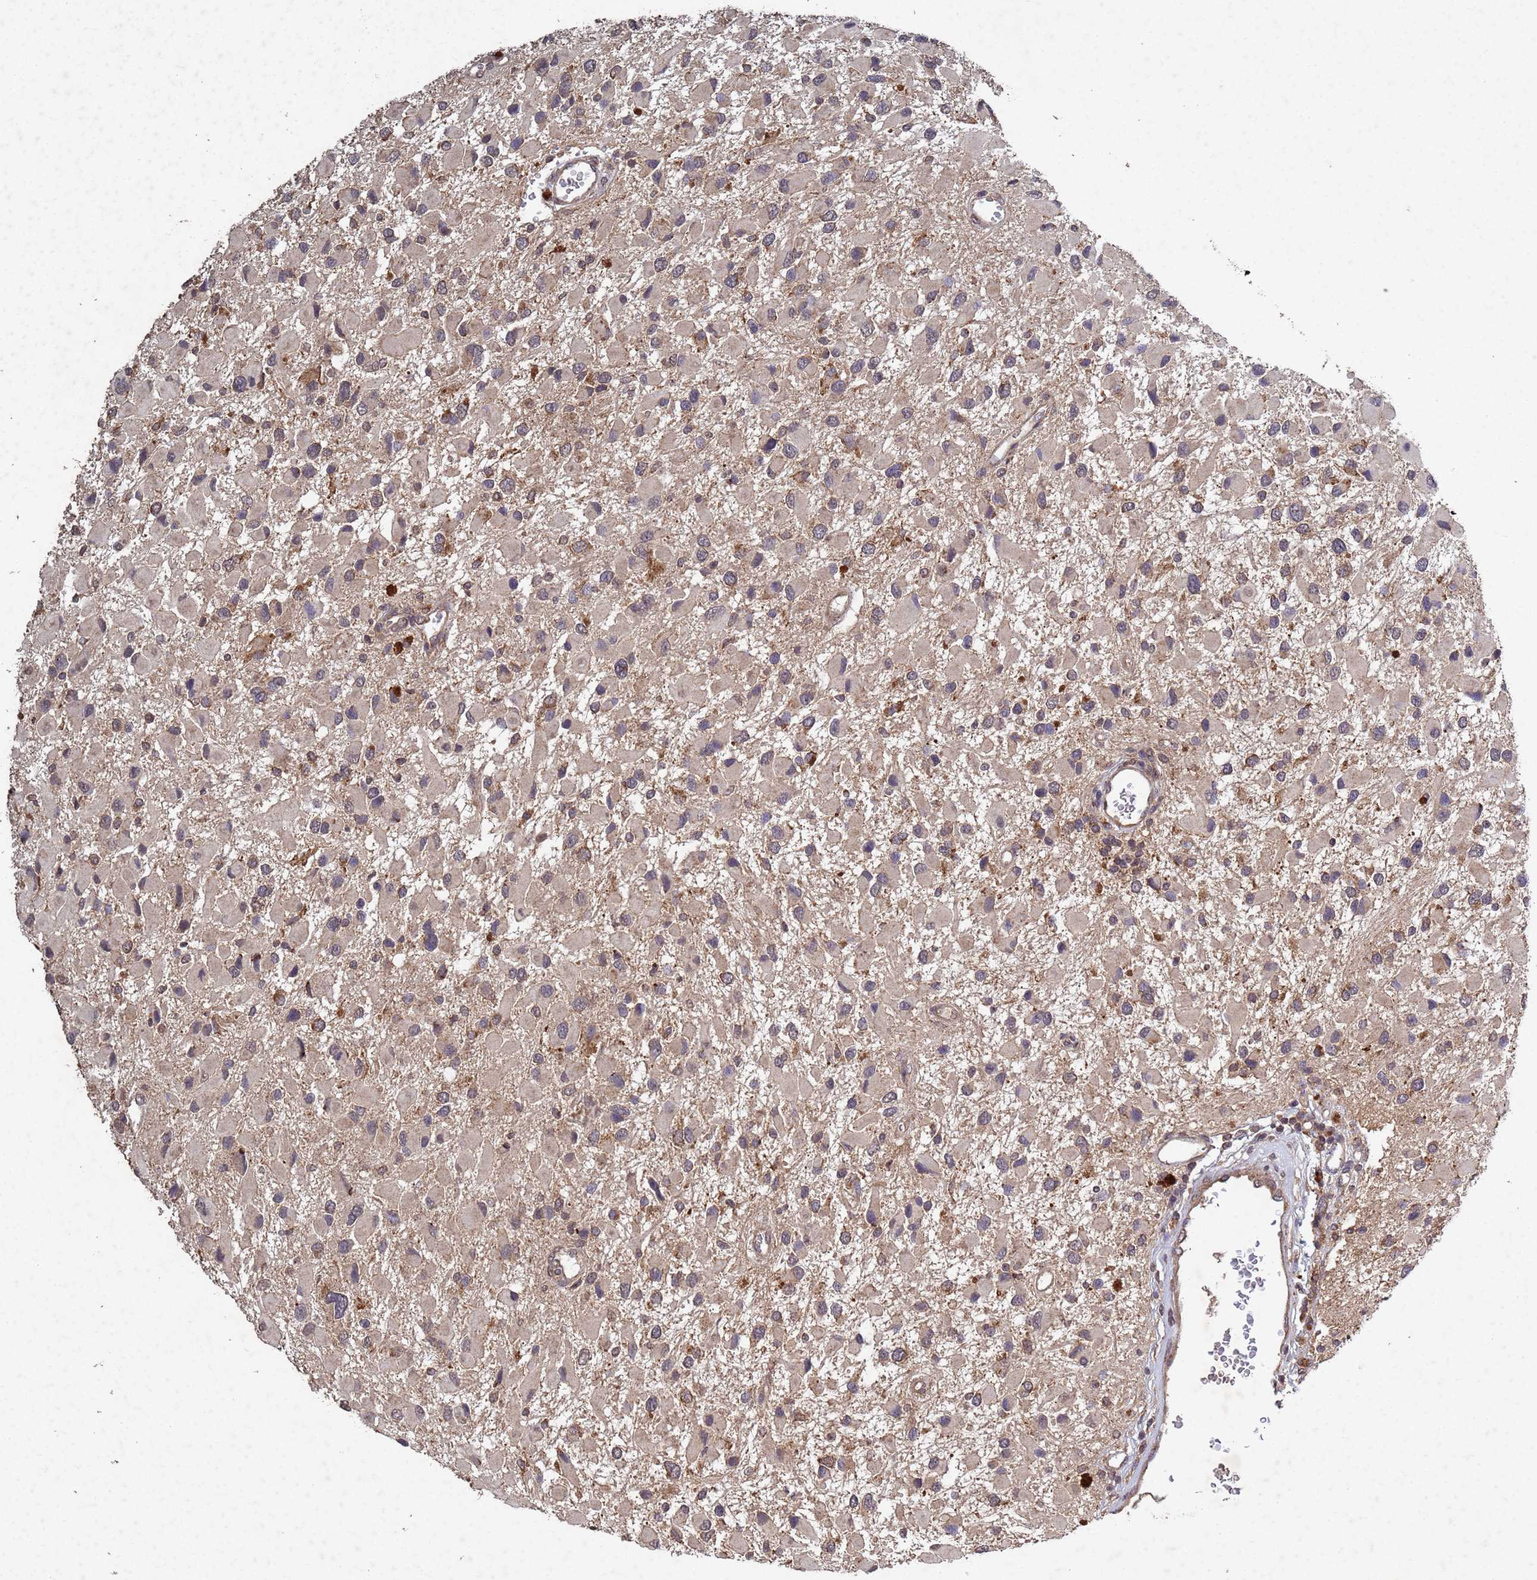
{"staining": {"intensity": "moderate", "quantity": ">75%", "location": "cytoplasmic/membranous"}, "tissue": "glioma", "cell_type": "Tumor cells", "image_type": "cancer", "snomed": [{"axis": "morphology", "description": "Glioma, malignant, High grade"}, {"axis": "topography", "description": "Brain"}], "caption": "Glioma tissue exhibits moderate cytoplasmic/membranous staining in about >75% of tumor cells, visualized by immunohistochemistry.", "gene": "FASTKD1", "patient": {"sex": "male", "age": 53}}